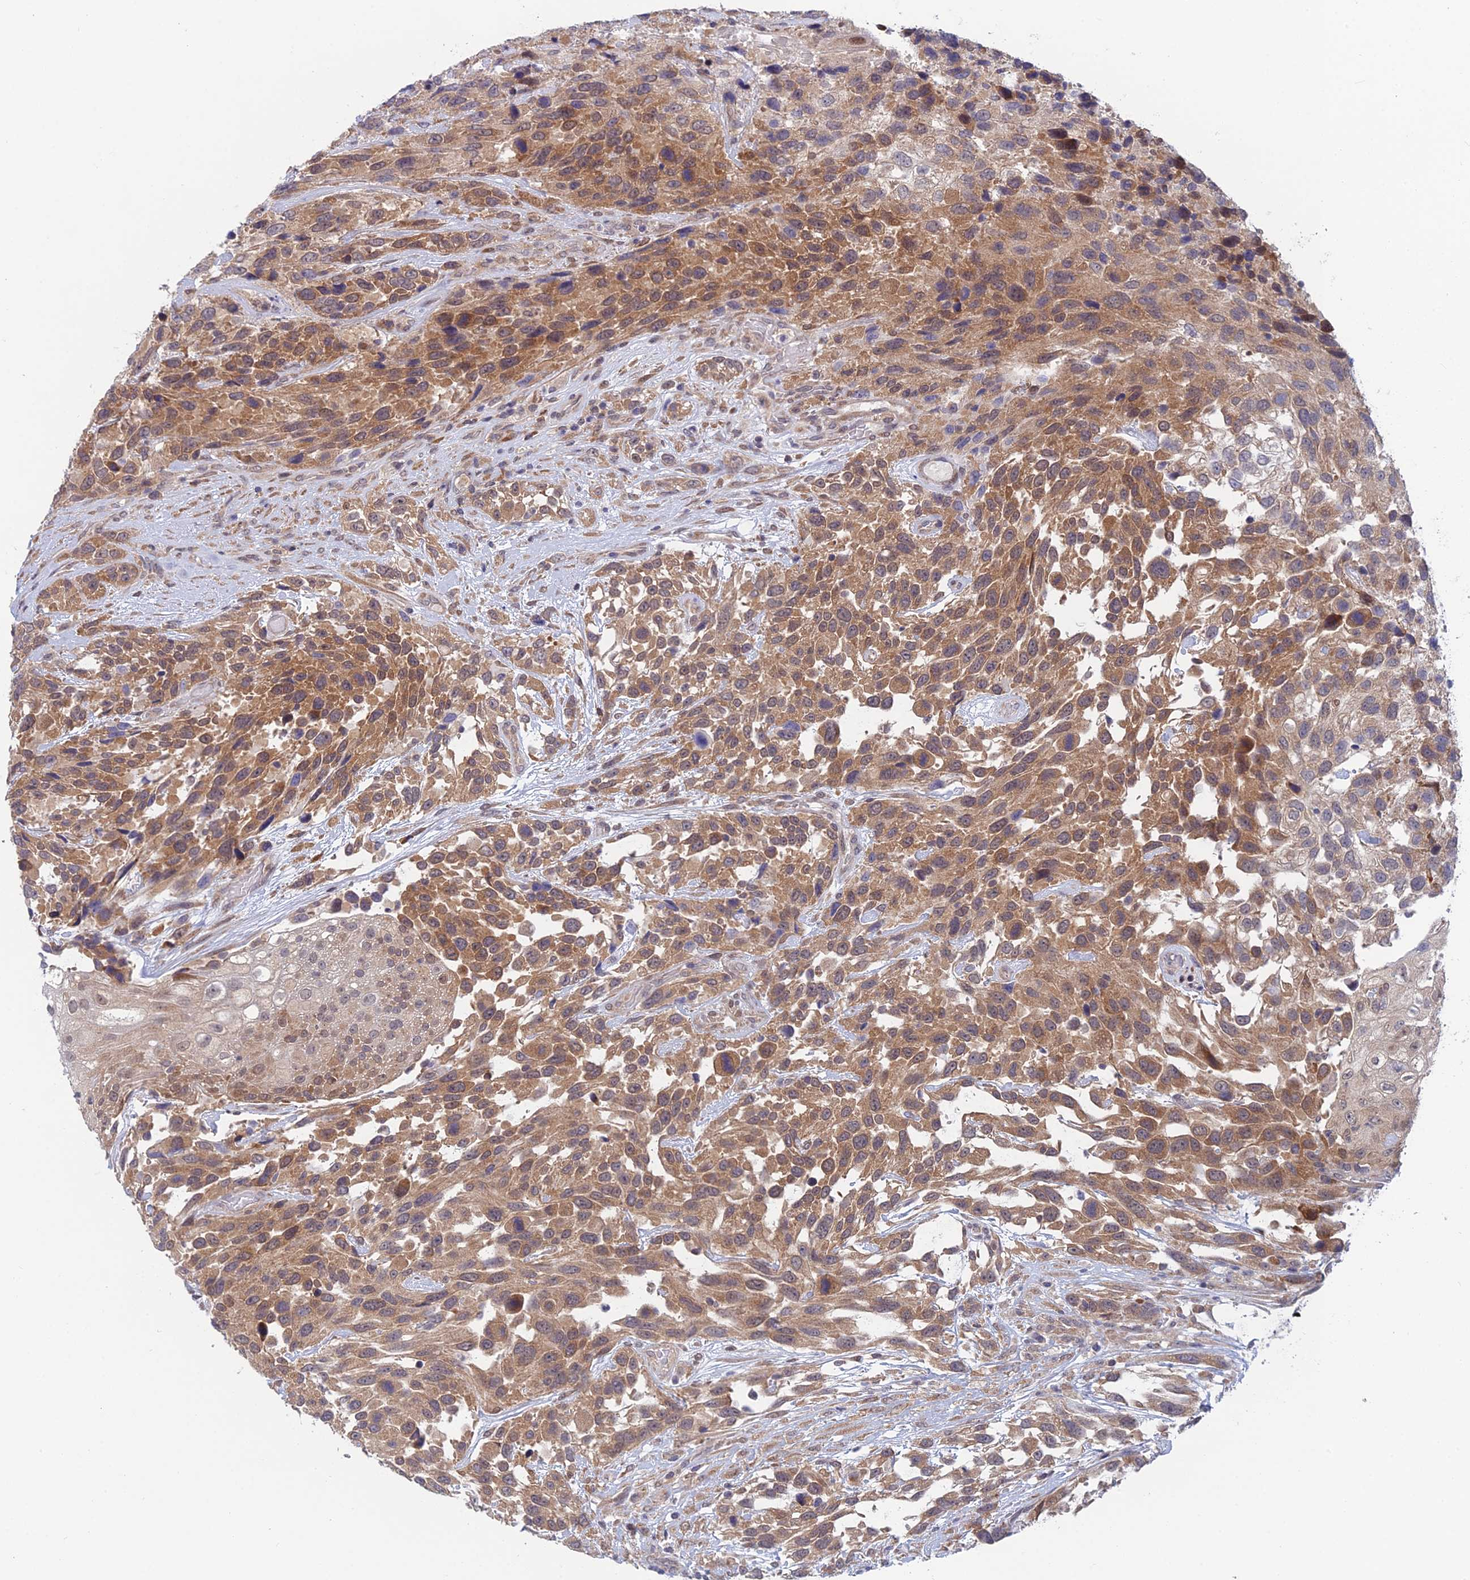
{"staining": {"intensity": "moderate", "quantity": ">75%", "location": "cytoplasmic/membranous"}, "tissue": "urothelial cancer", "cell_type": "Tumor cells", "image_type": "cancer", "snomed": [{"axis": "morphology", "description": "Urothelial carcinoma, High grade"}, {"axis": "topography", "description": "Urinary bladder"}], "caption": "The micrograph displays staining of urothelial cancer, revealing moderate cytoplasmic/membranous protein expression (brown color) within tumor cells.", "gene": "SRA1", "patient": {"sex": "female", "age": 70}}